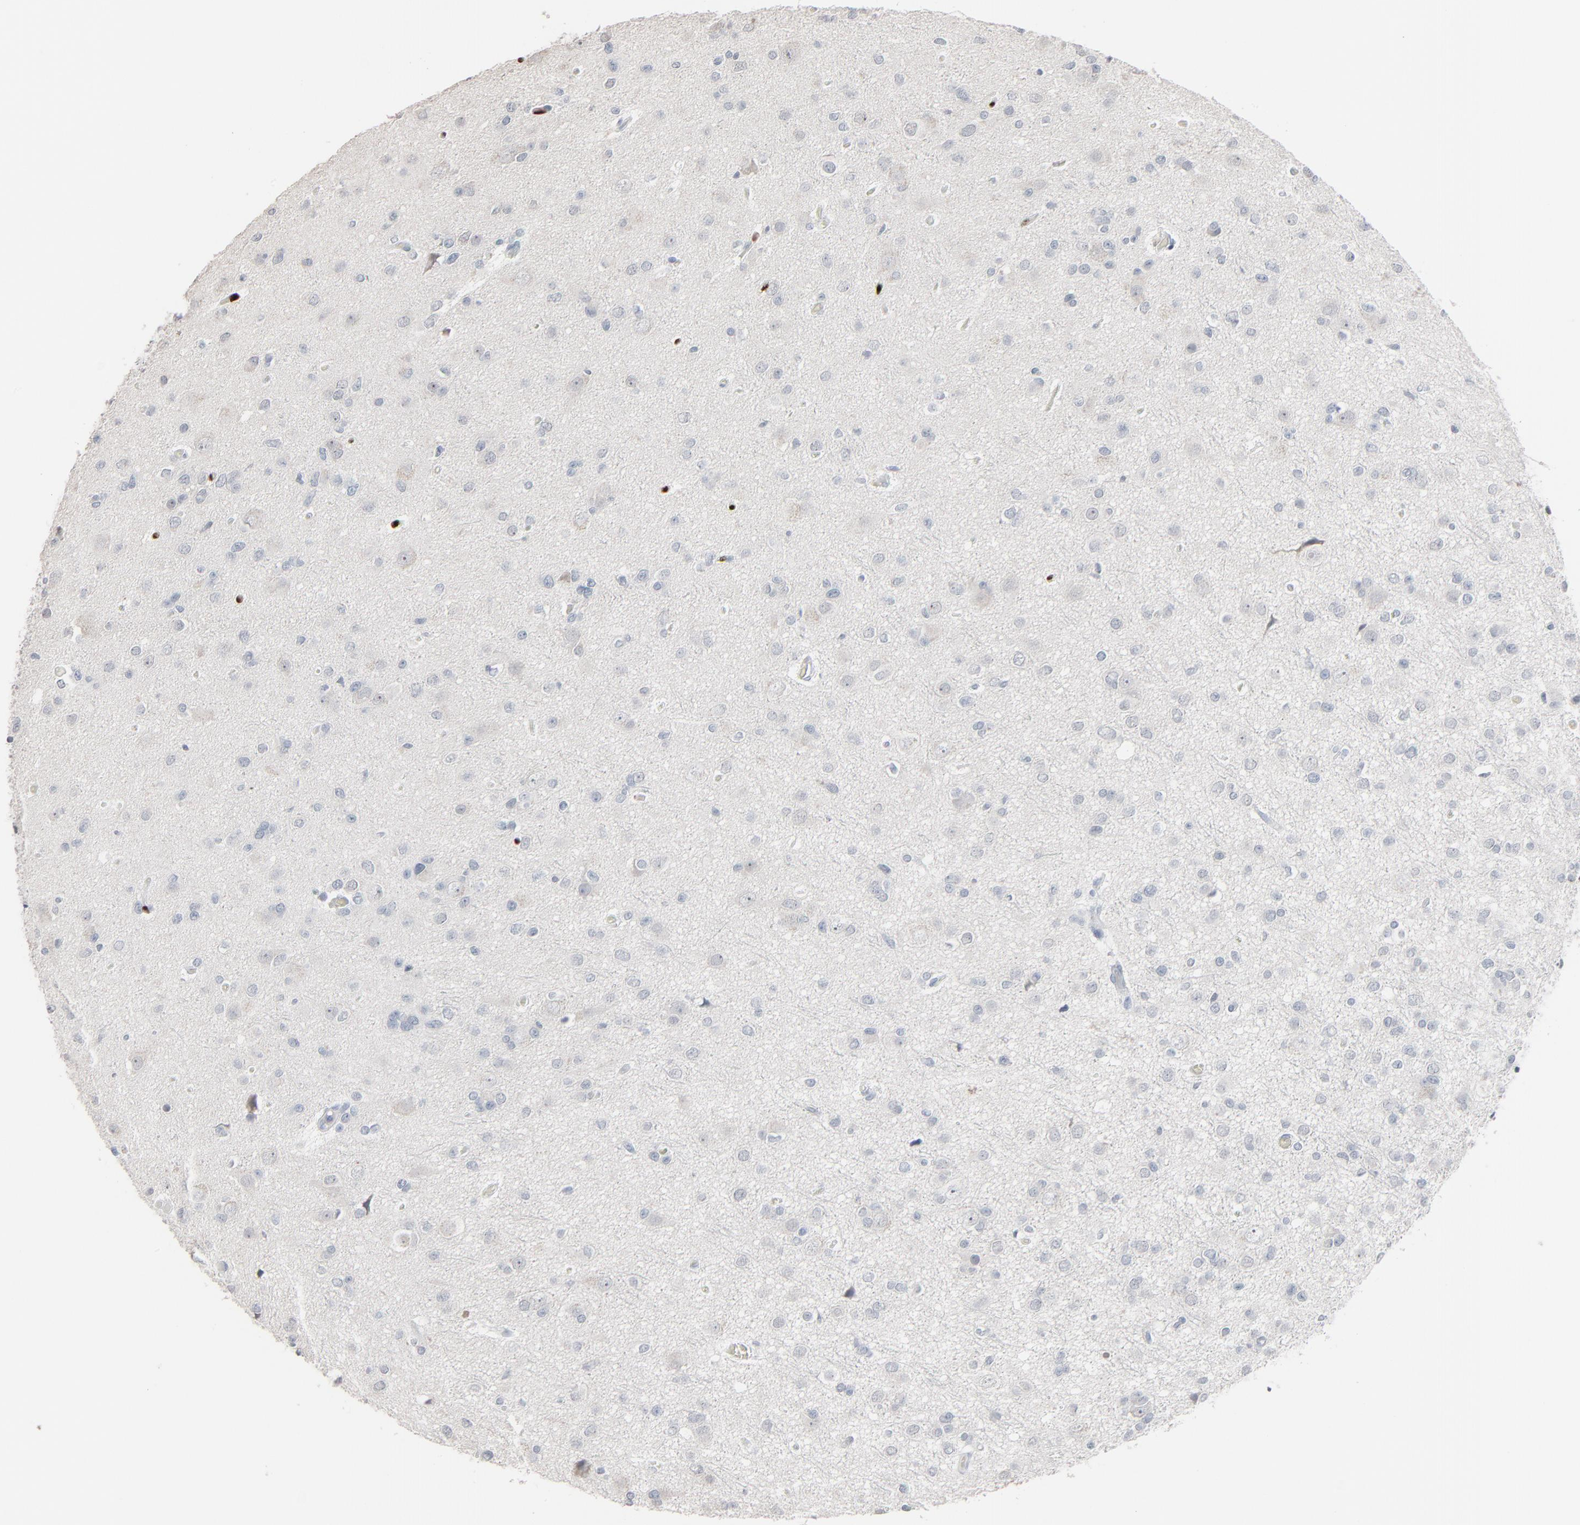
{"staining": {"intensity": "negative", "quantity": "none", "location": "none"}, "tissue": "glioma", "cell_type": "Tumor cells", "image_type": "cancer", "snomed": [{"axis": "morphology", "description": "Glioma, malignant, Low grade"}, {"axis": "topography", "description": "Brain"}], "caption": "Immunohistochemistry (IHC) of human malignant low-grade glioma displays no positivity in tumor cells.", "gene": "SAGE1", "patient": {"sex": "male", "age": 42}}